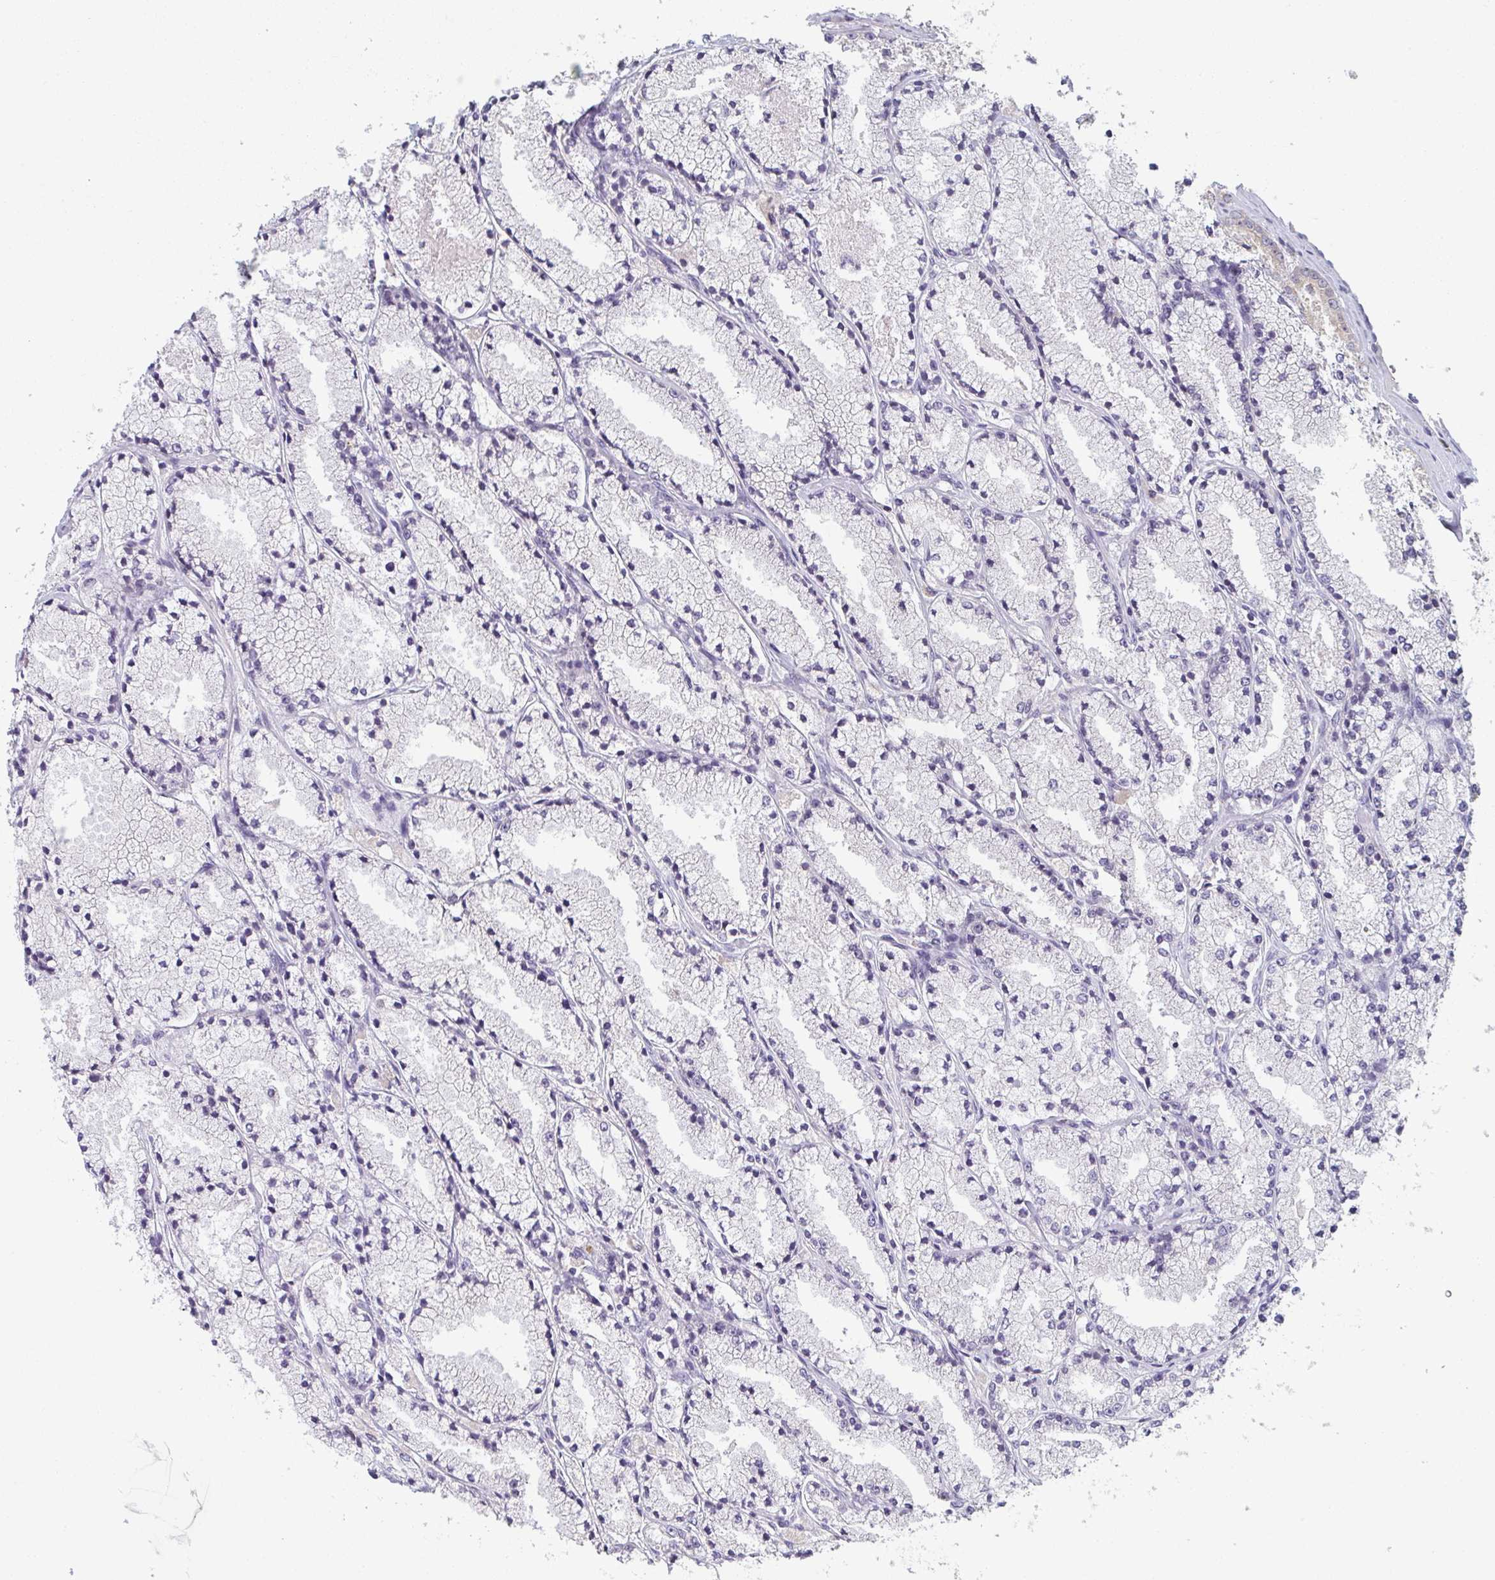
{"staining": {"intensity": "negative", "quantity": "none", "location": "none"}, "tissue": "prostate cancer", "cell_type": "Tumor cells", "image_type": "cancer", "snomed": [{"axis": "morphology", "description": "Adenocarcinoma, High grade"}, {"axis": "topography", "description": "Prostate"}], "caption": "Immunohistochemical staining of adenocarcinoma (high-grade) (prostate) exhibits no significant expression in tumor cells.", "gene": "RIOK1", "patient": {"sex": "male", "age": 63}}